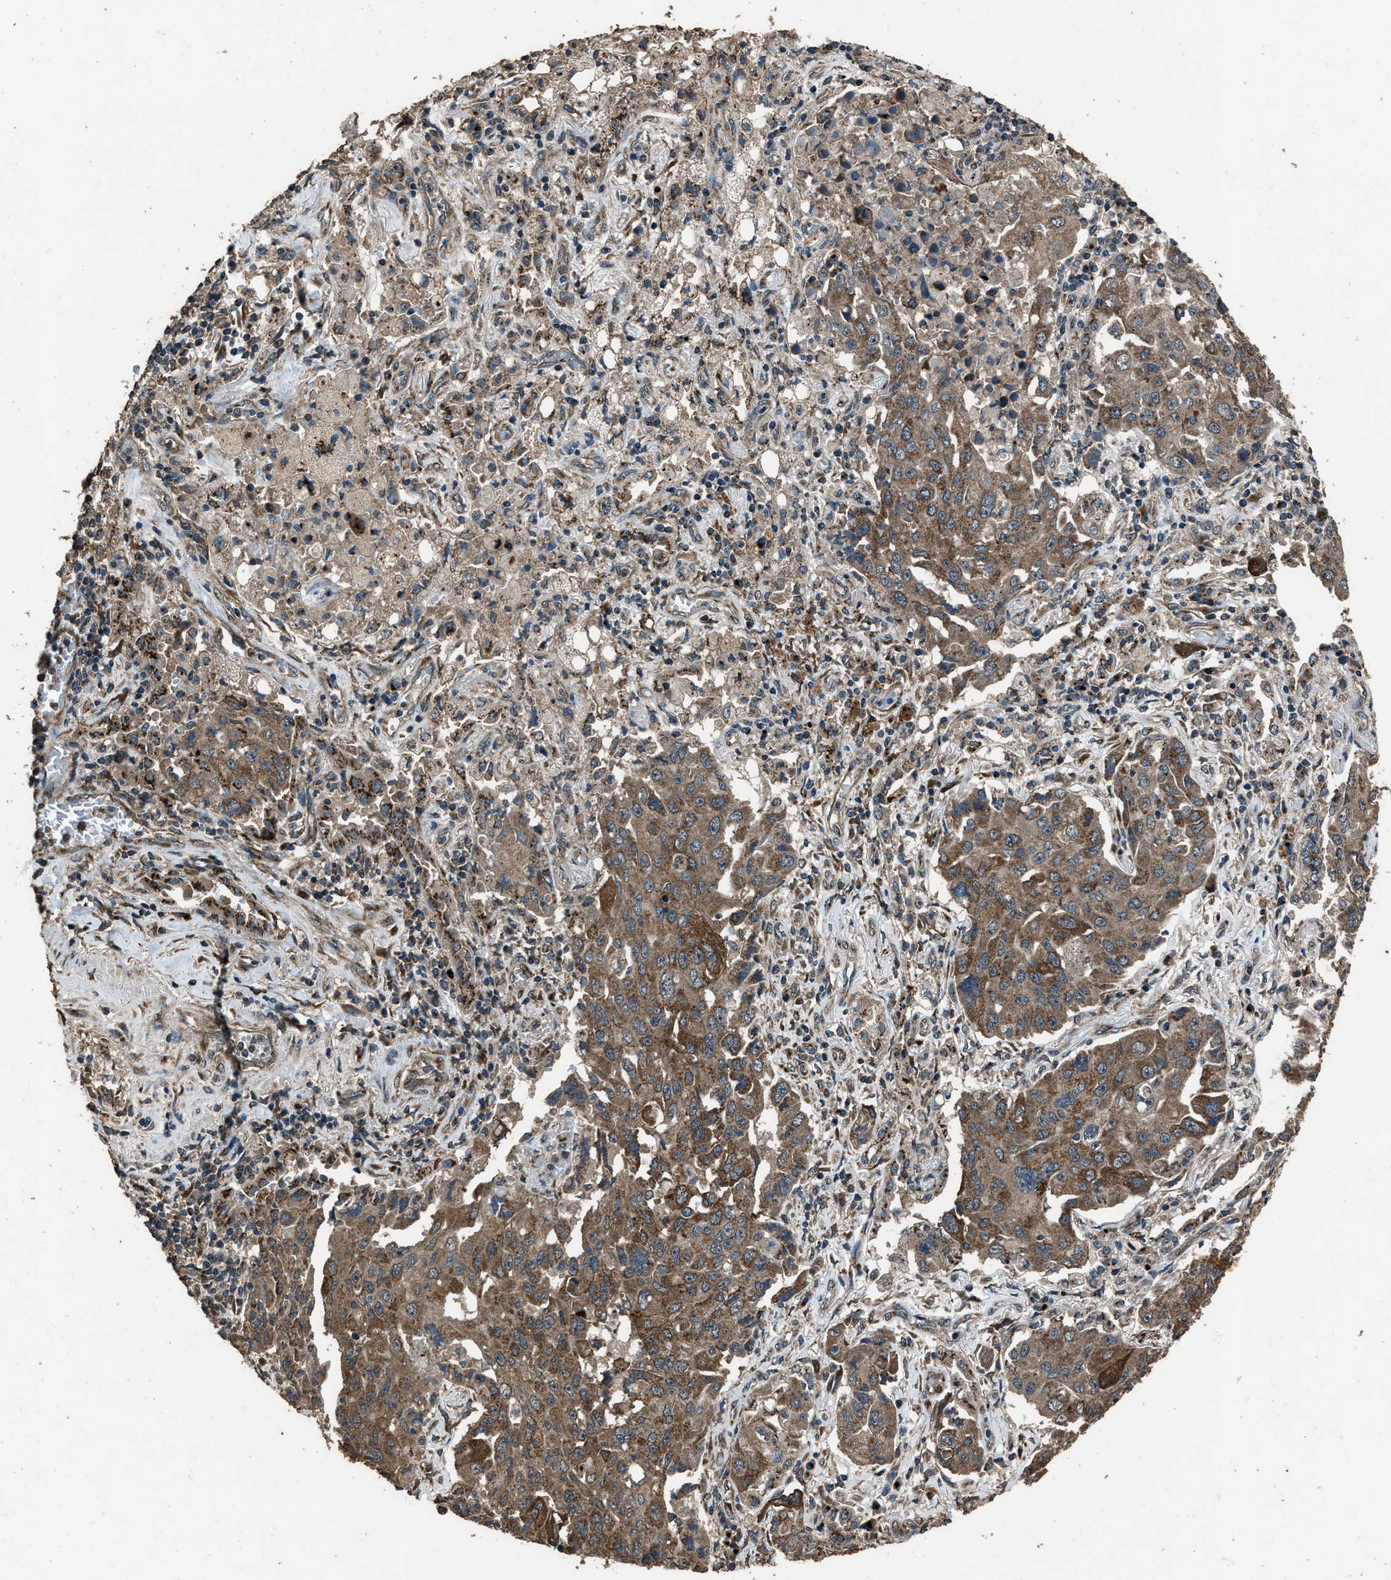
{"staining": {"intensity": "moderate", "quantity": ">75%", "location": "cytoplasmic/membranous"}, "tissue": "lung cancer", "cell_type": "Tumor cells", "image_type": "cancer", "snomed": [{"axis": "morphology", "description": "Adenocarcinoma, NOS"}, {"axis": "topography", "description": "Lung"}], "caption": "The immunohistochemical stain shows moderate cytoplasmic/membranous expression in tumor cells of lung cancer tissue. (DAB IHC with brightfield microscopy, high magnification).", "gene": "SLC38A10", "patient": {"sex": "female", "age": 65}}